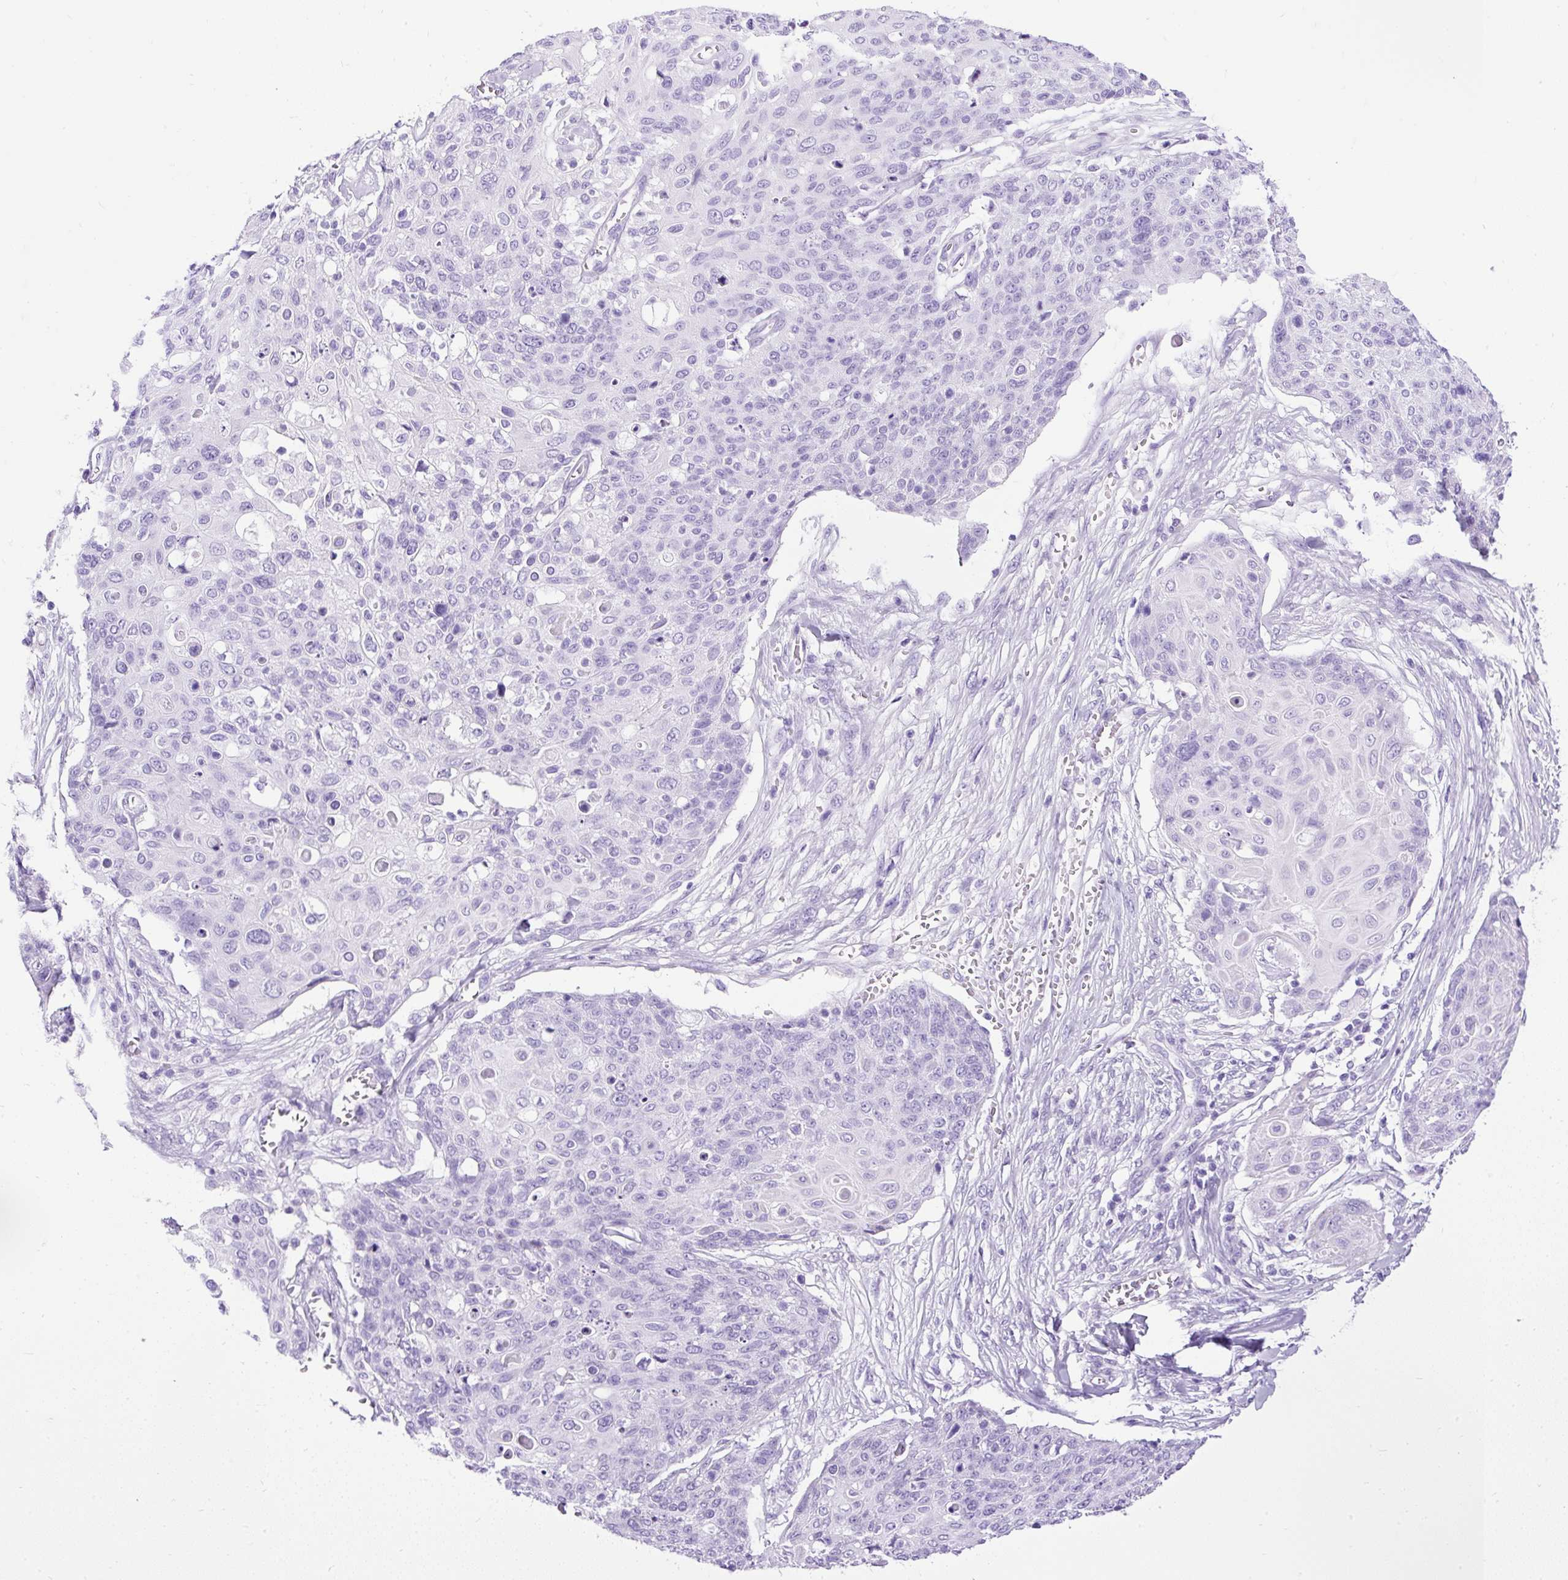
{"staining": {"intensity": "negative", "quantity": "none", "location": "none"}, "tissue": "skin cancer", "cell_type": "Tumor cells", "image_type": "cancer", "snomed": [{"axis": "morphology", "description": "Squamous cell carcinoma, NOS"}, {"axis": "topography", "description": "Skin"}, {"axis": "topography", "description": "Vulva"}], "caption": "IHC micrograph of human squamous cell carcinoma (skin) stained for a protein (brown), which reveals no staining in tumor cells.", "gene": "CEL", "patient": {"sex": "female", "age": 85}}